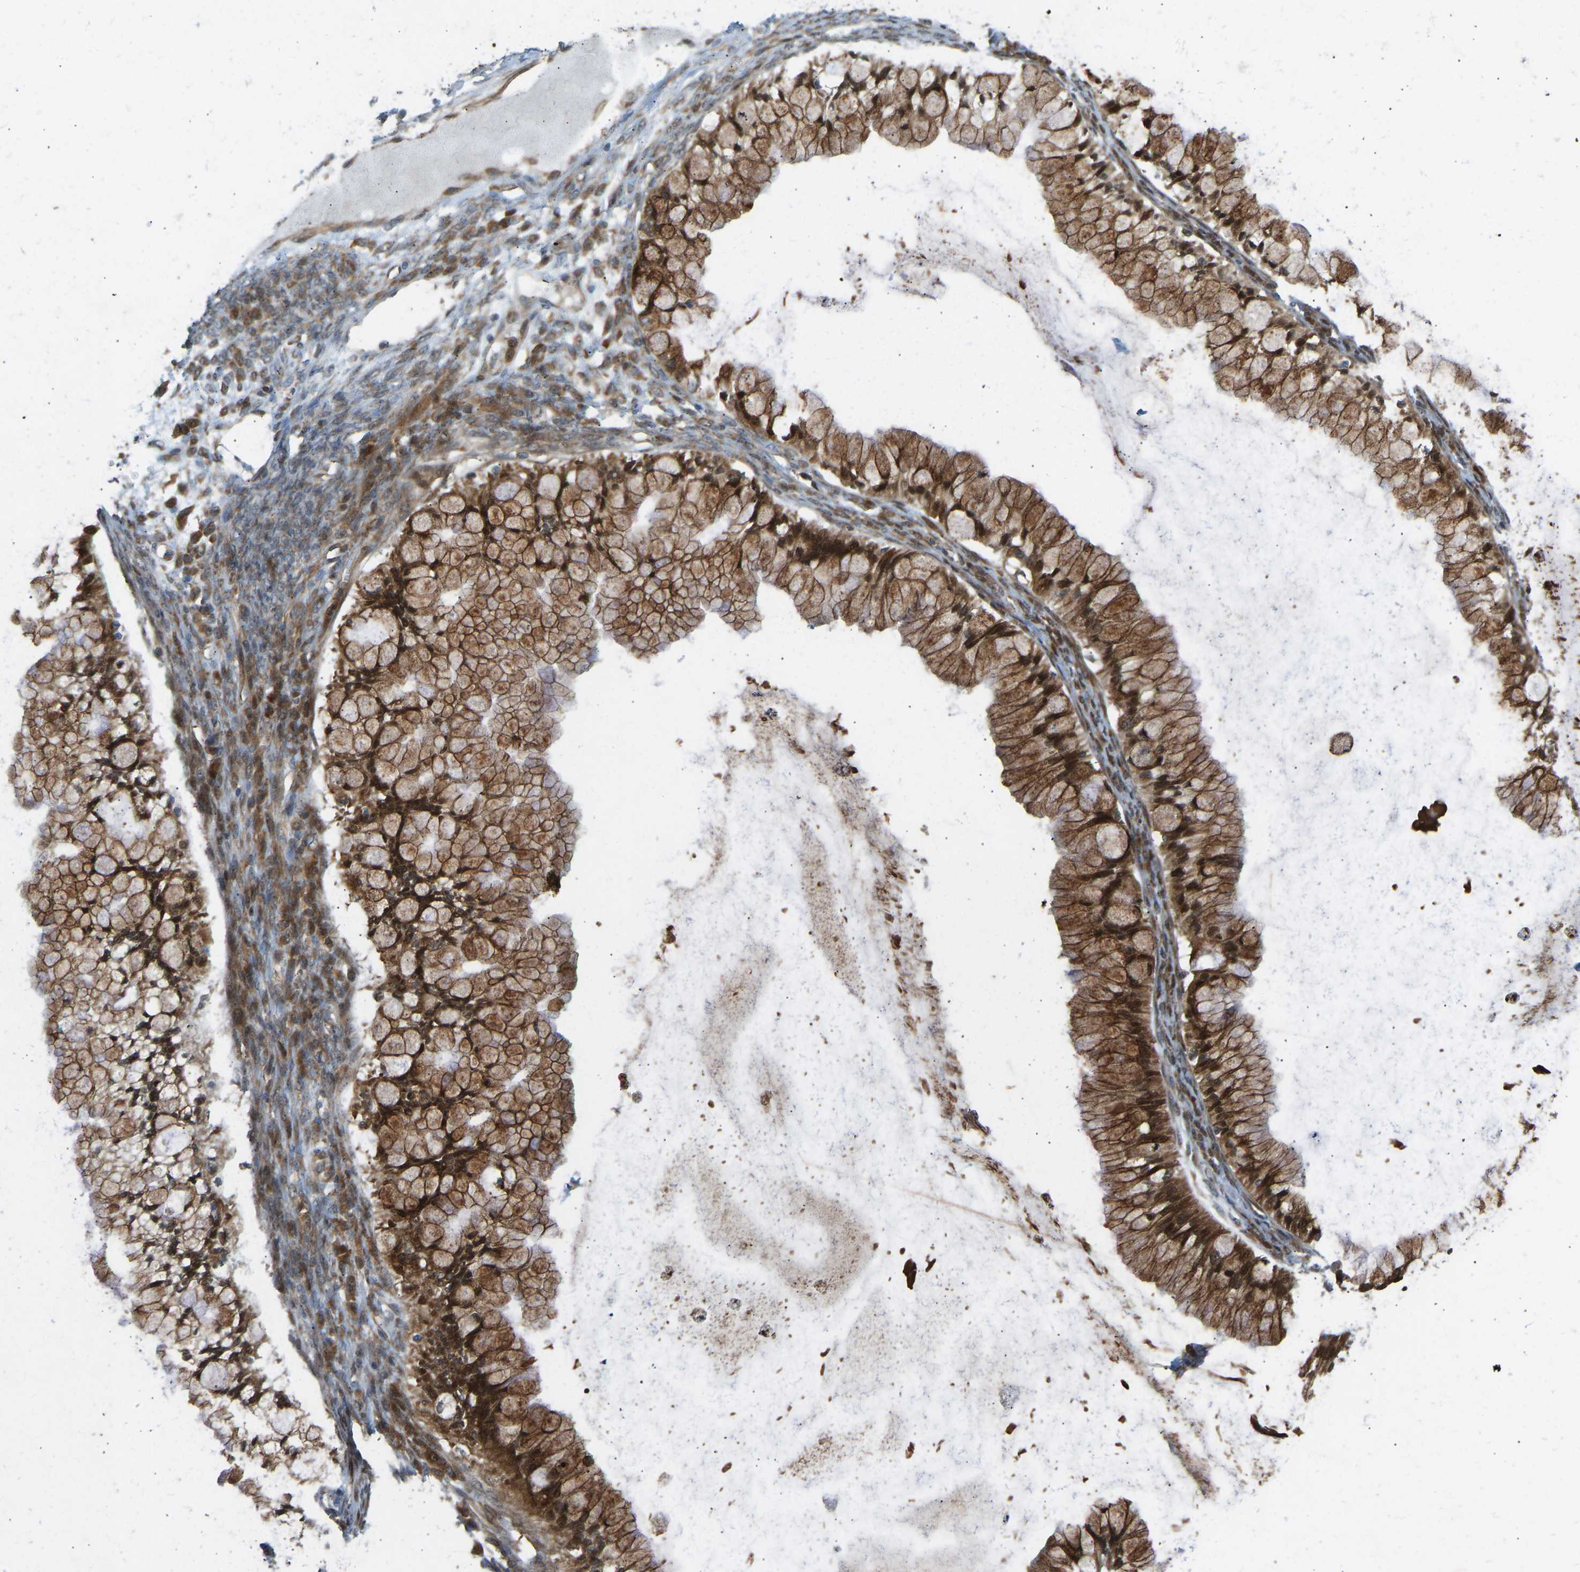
{"staining": {"intensity": "strong", "quantity": ">75%", "location": "cytoplasmic/membranous,nuclear"}, "tissue": "ovarian cancer", "cell_type": "Tumor cells", "image_type": "cancer", "snomed": [{"axis": "morphology", "description": "Cystadenocarcinoma, mucinous, NOS"}, {"axis": "topography", "description": "Ovary"}], "caption": "An IHC histopathology image of tumor tissue is shown. Protein staining in brown labels strong cytoplasmic/membranous and nuclear positivity in ovarian cancer within tumor cells.", "gene": "OS9", "patient": {"sex": "female", "age": 57}}